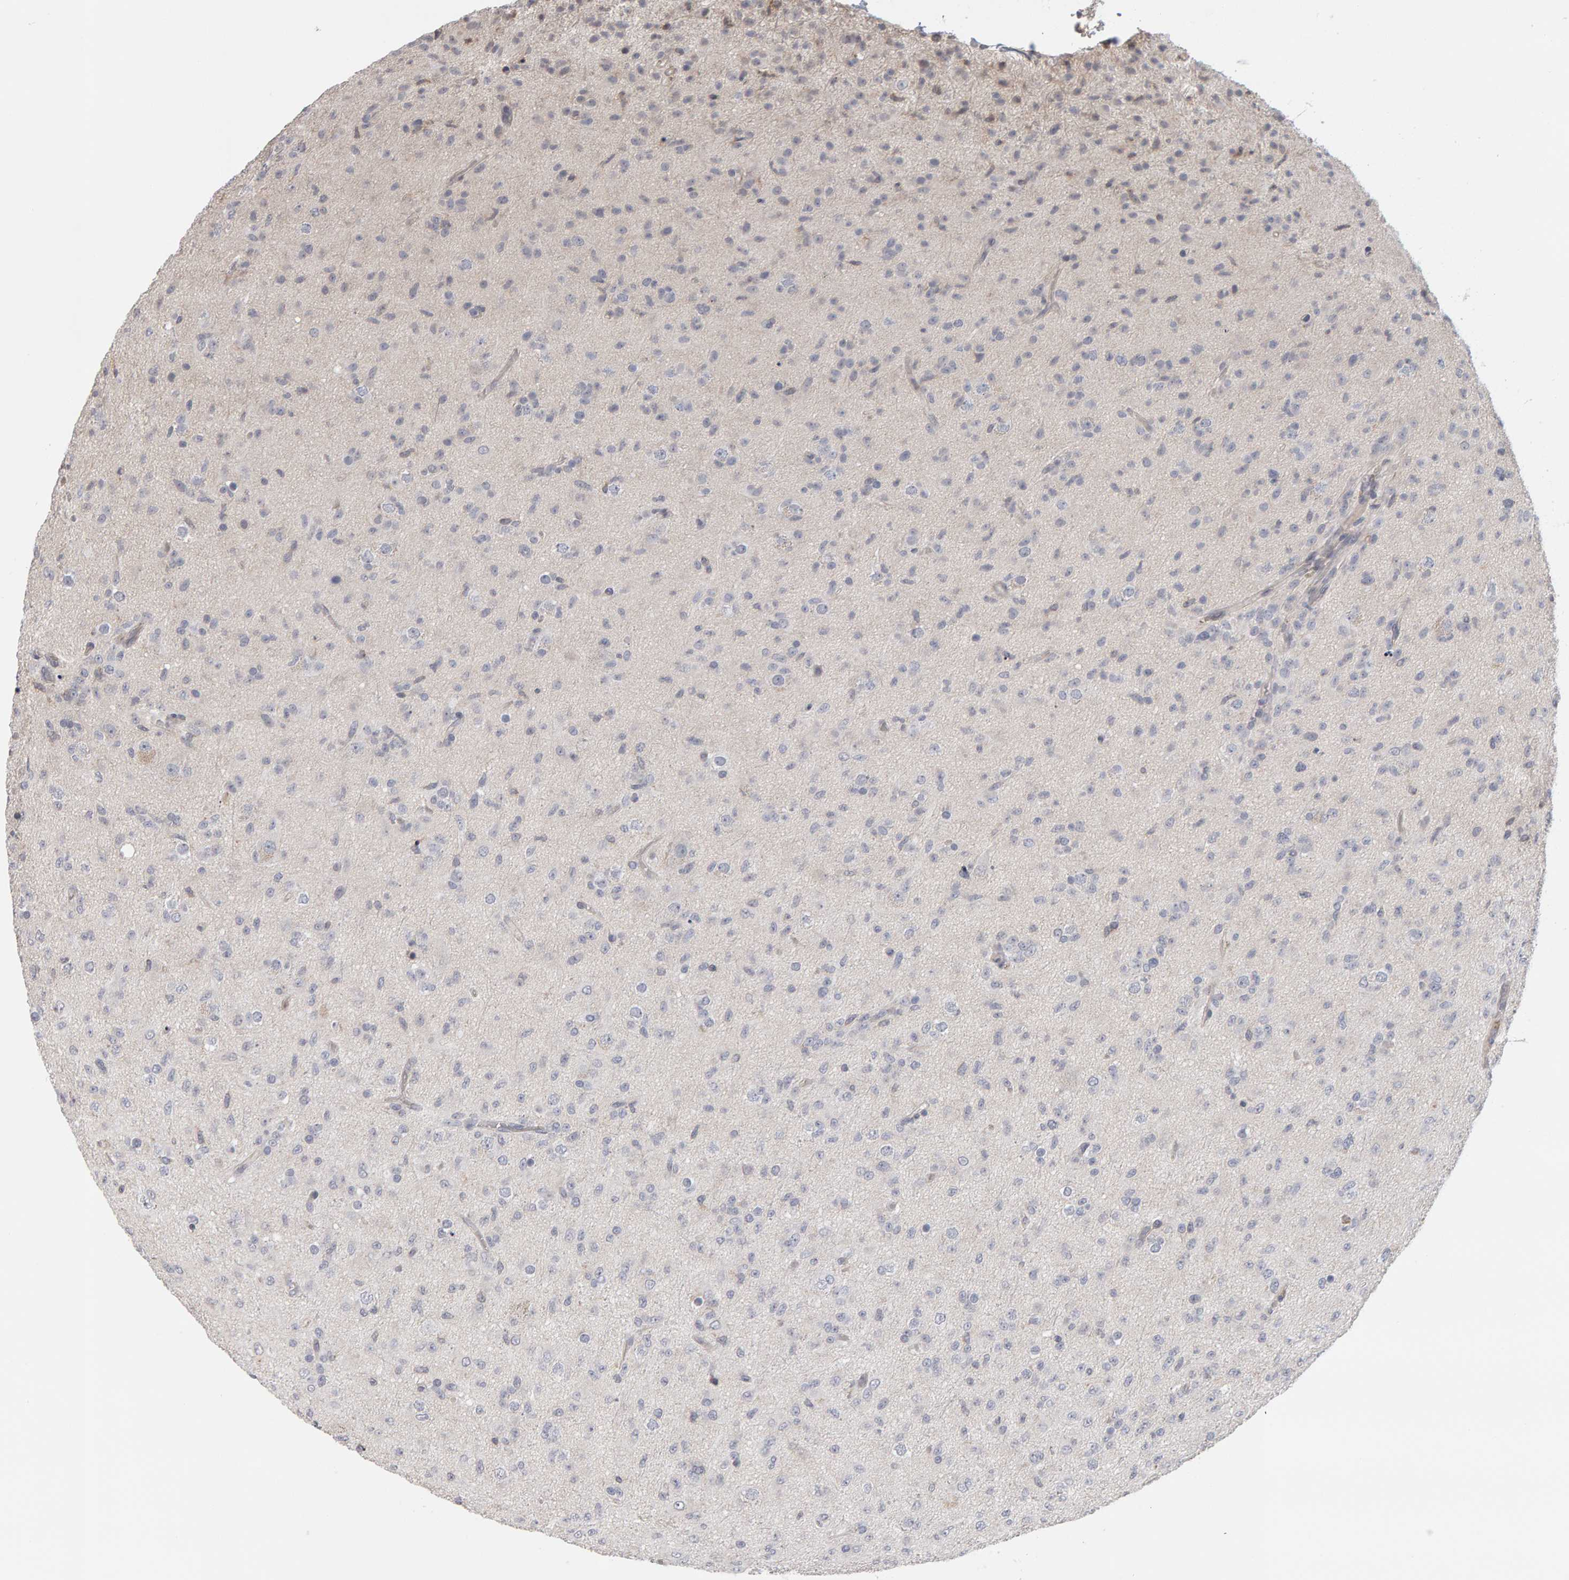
{"staining": {"intensity": "weak", "quantity": "<25%", "location": "cytoplasmic/membranous"}, "tissue": "glioma", "cell_type": "Tumor cells", "image_type": "cancer", "snomed": [{"axis": "morphology", "description": "Glioma, malignant, Low grade"}, {"axis": "topography", "description": "Brain"}], "caption": "Histopathology image shows no significant protein staining in tumor cells of low-grade glioma (malignant).", "gene": "MSRA", "patient": {"sex": "male", "age": 65}}